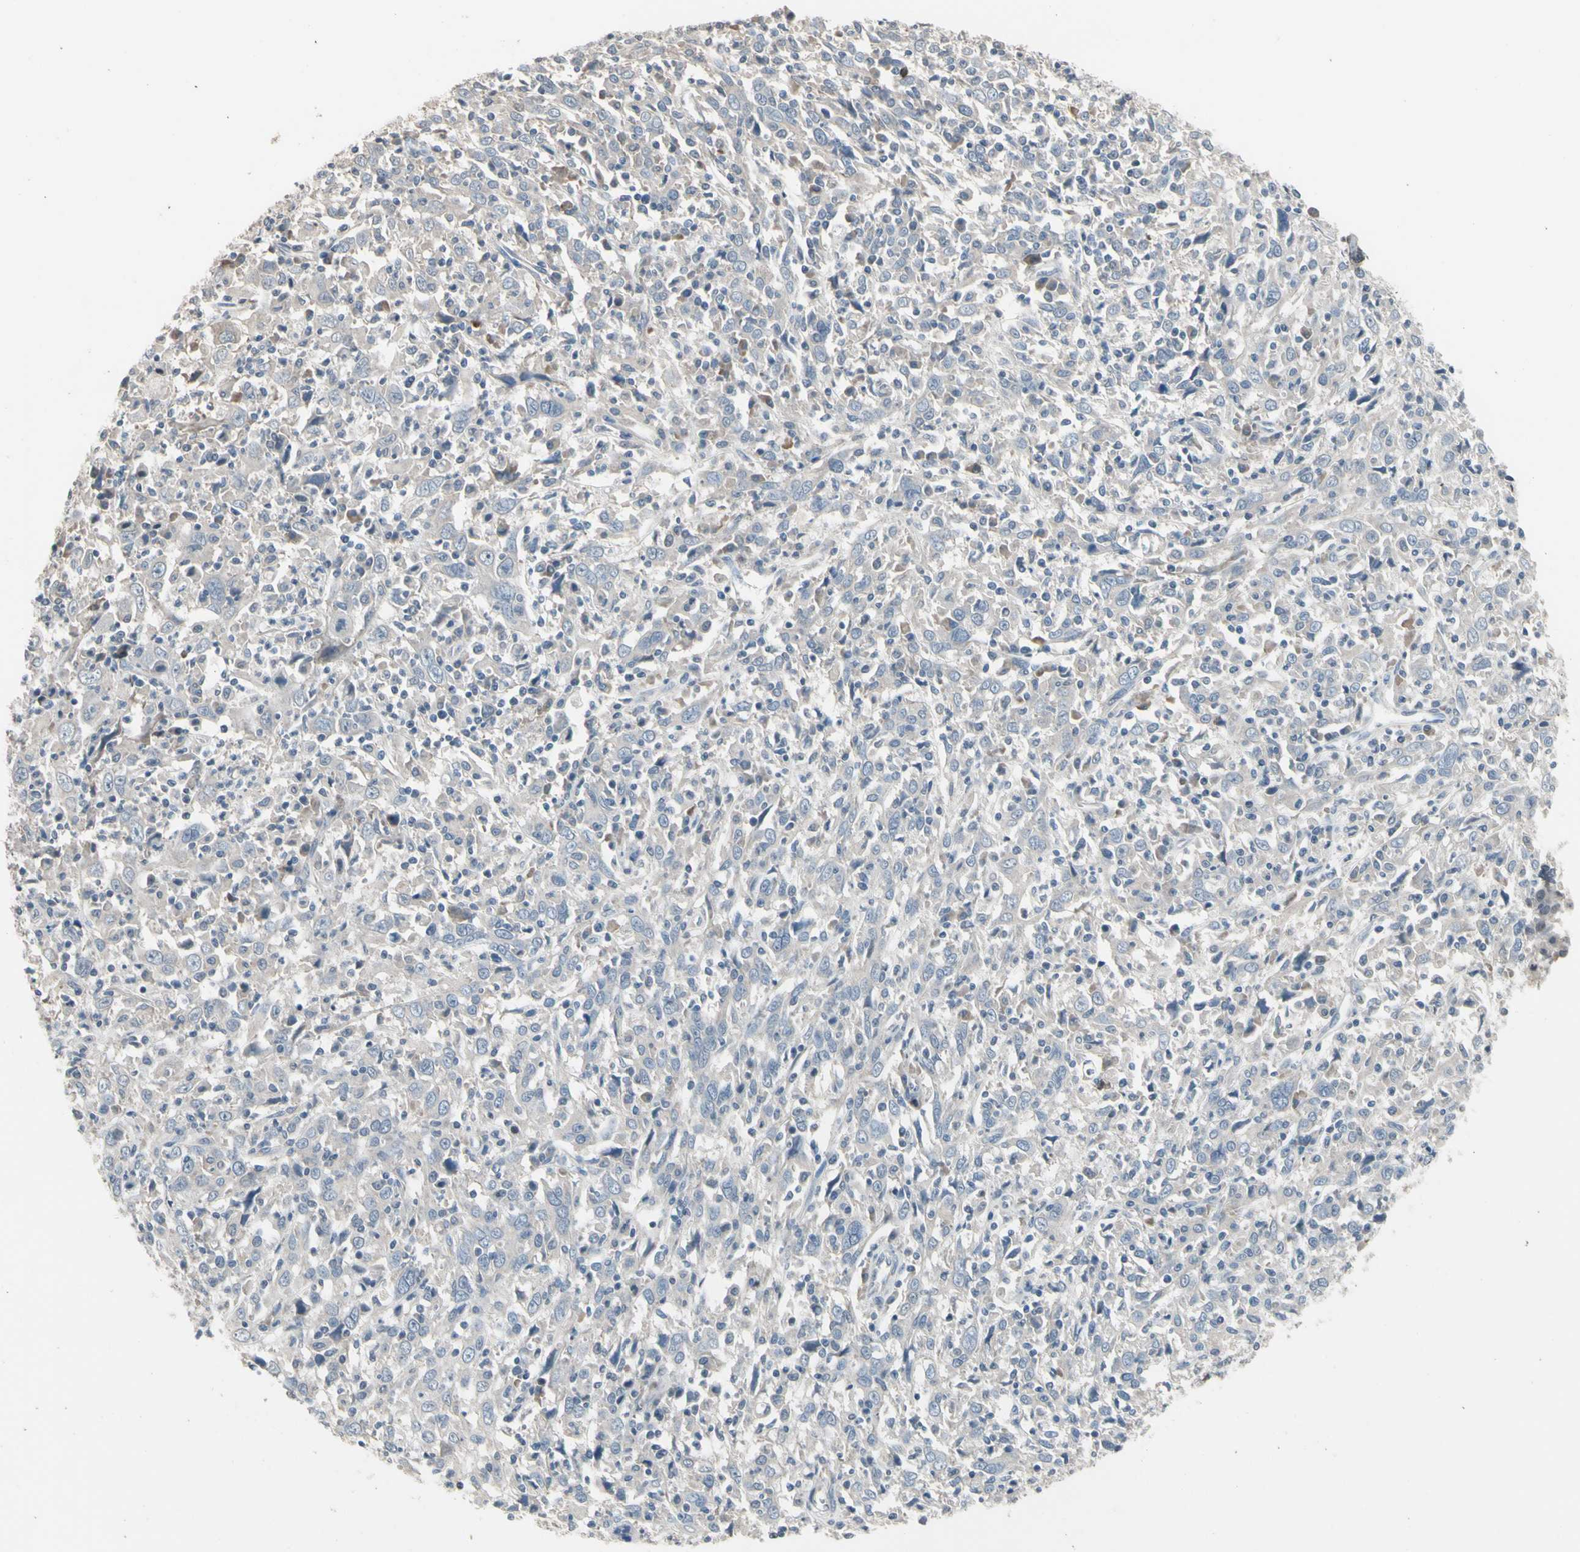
{"staining": {"intensity": "negative", "quantity": "none", "location": "none"}, "tissue": "cervical cancer", "cell_type": "Tumor cells", "image_type": "cancer", "snomed": [{"axis": "morphology", "description": "Squamous cell carcinoma, NOS"}, {"axis": "topography", "description": "Cervix"}], "caption": "High power microscopy image of an immunohistochemistry (IHC) micrograph of cervical cancer, revealing no significant expression in tumor cells.", "gene": "SV2A", "patient": {"sex": "female", "age": 46}}